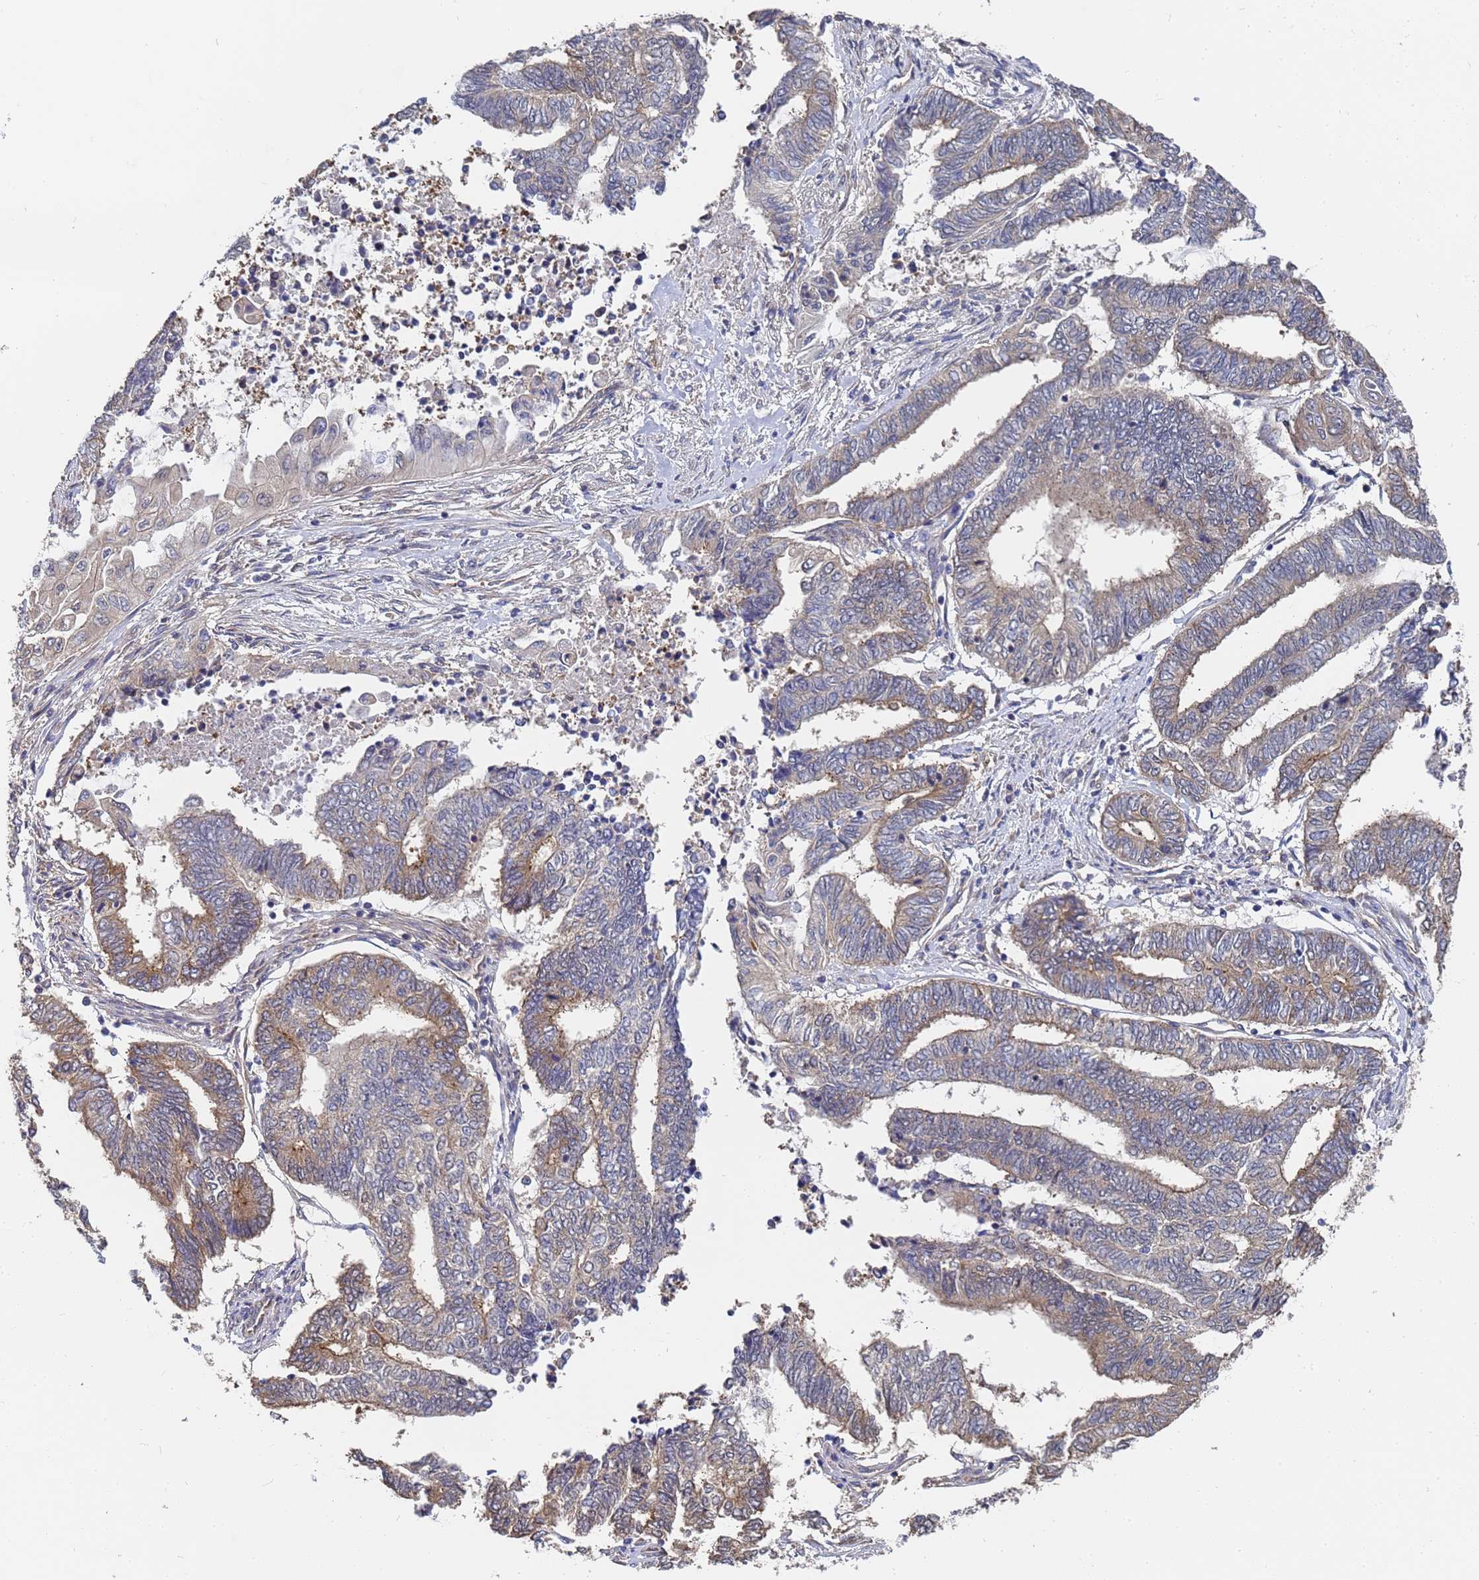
{"staining": {"intensity": "moderate", "quantity": "25%-75%", "location": "cytoplasmic/membranous"}, "tissue": "endometrial cancer", "cell_type": "Tumor cells", "image_type": "cancer", "snomed": [{"axis": "morphology", "description": "Adenocarcinoma, NOS"}, {"axis": "topography", "description": "Uterus"}, {"axis": "topography", "description": "Endometrium"}], "caption": "Tumor cells reveal medium levels of moderate cytoplasmic/membranous staining in approximately 25%-75% of cells in endometrial cancer (adenocarcinoma).", "gene": "ALS2CL", "patient": {"sex": "female", "age": 70}}